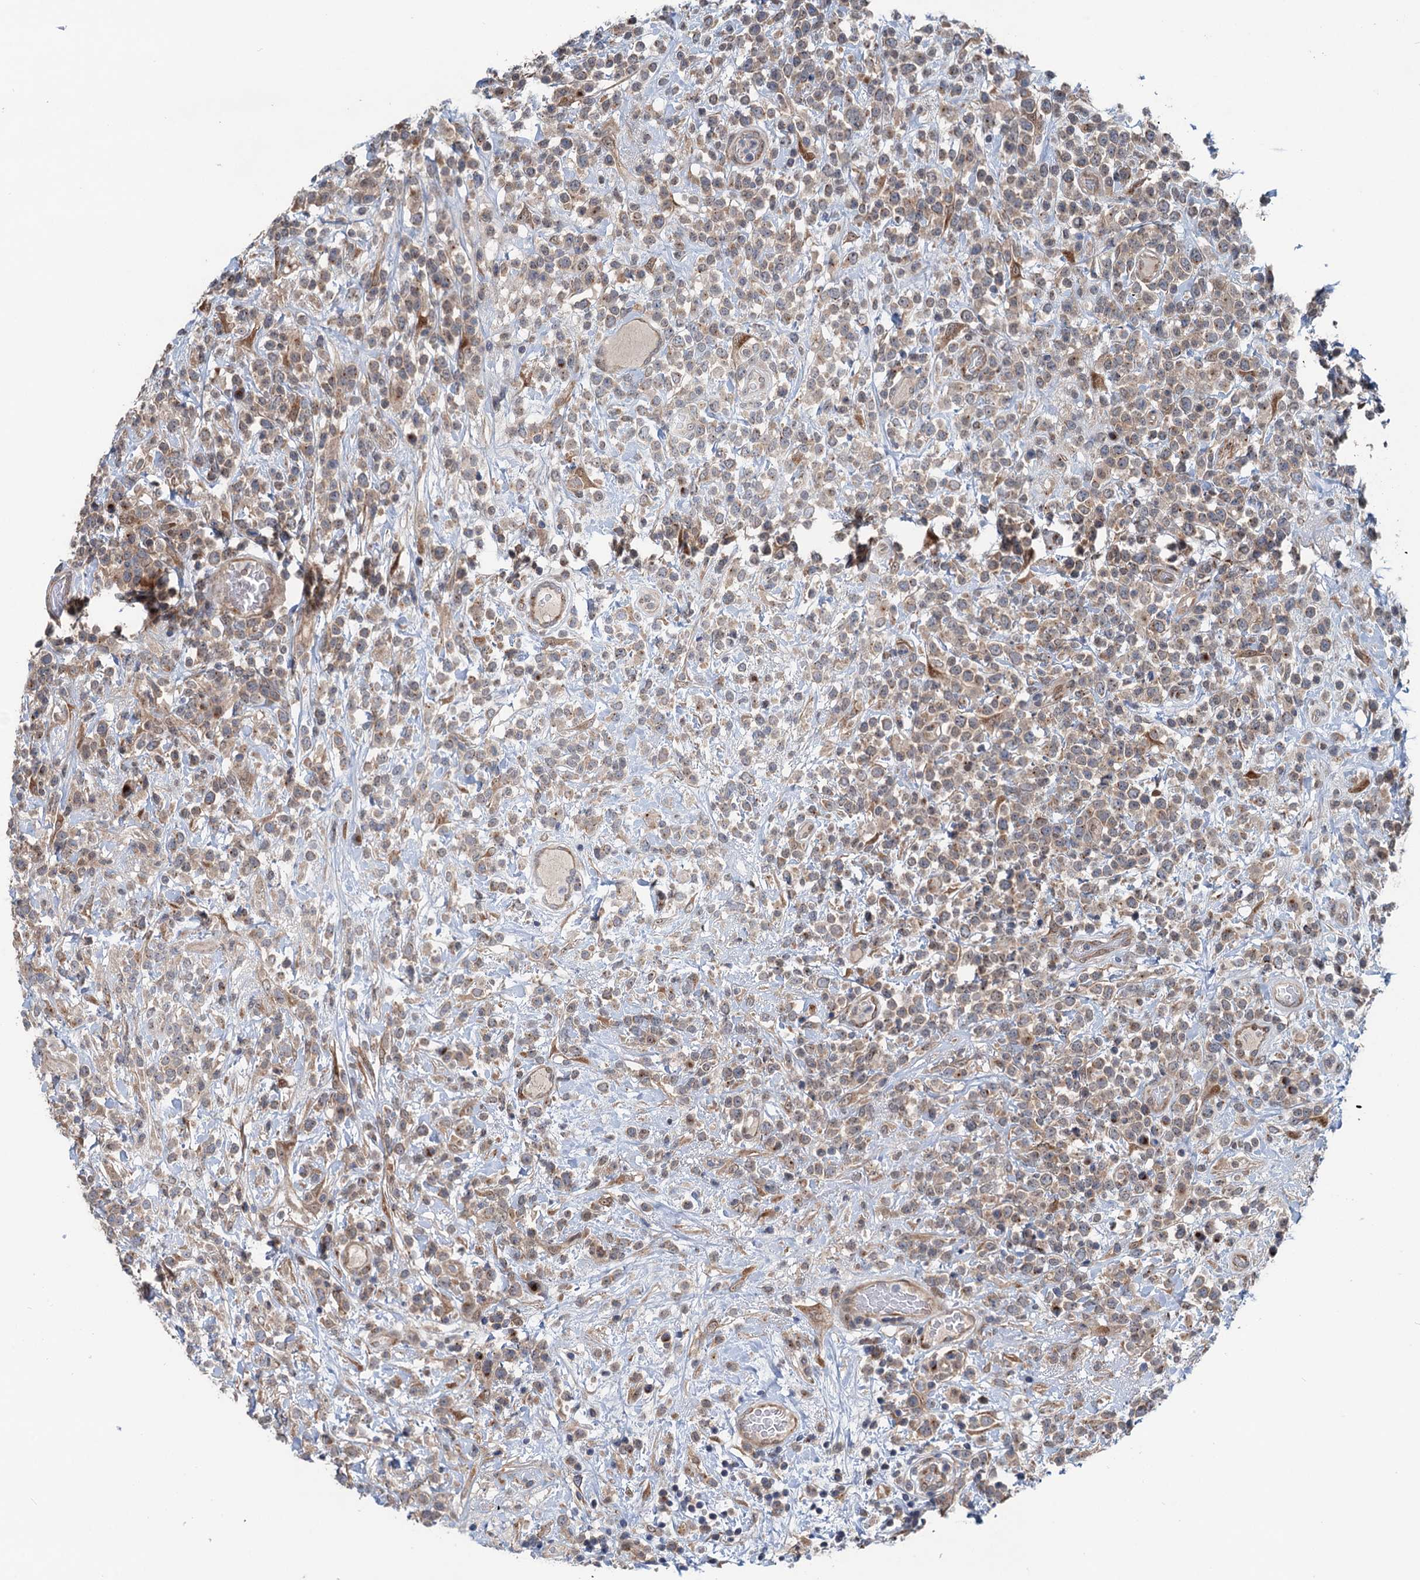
{"staining": {"intensity": "weak", "quantity": "25%-75%", "location": "cytoplasmic/membranous"}, "tissue": "lymphoma", "cell_type": "Tumor cells", "image_type": "cancer", "snomed": [{"axis": "morphology", "description": "Malignant lymphoma, non-Hodgkin's type, High grade"}, {"axis": "topography", "description": "Colon"}], "caption": "Protein analysis of lymphoma tissue exhibits weak cytoplasmic/membranous positivity in about 25%-75% of tumor cells.", "gene": "DYNC2I2", "patient": {"sex": "female", "age": 53}}